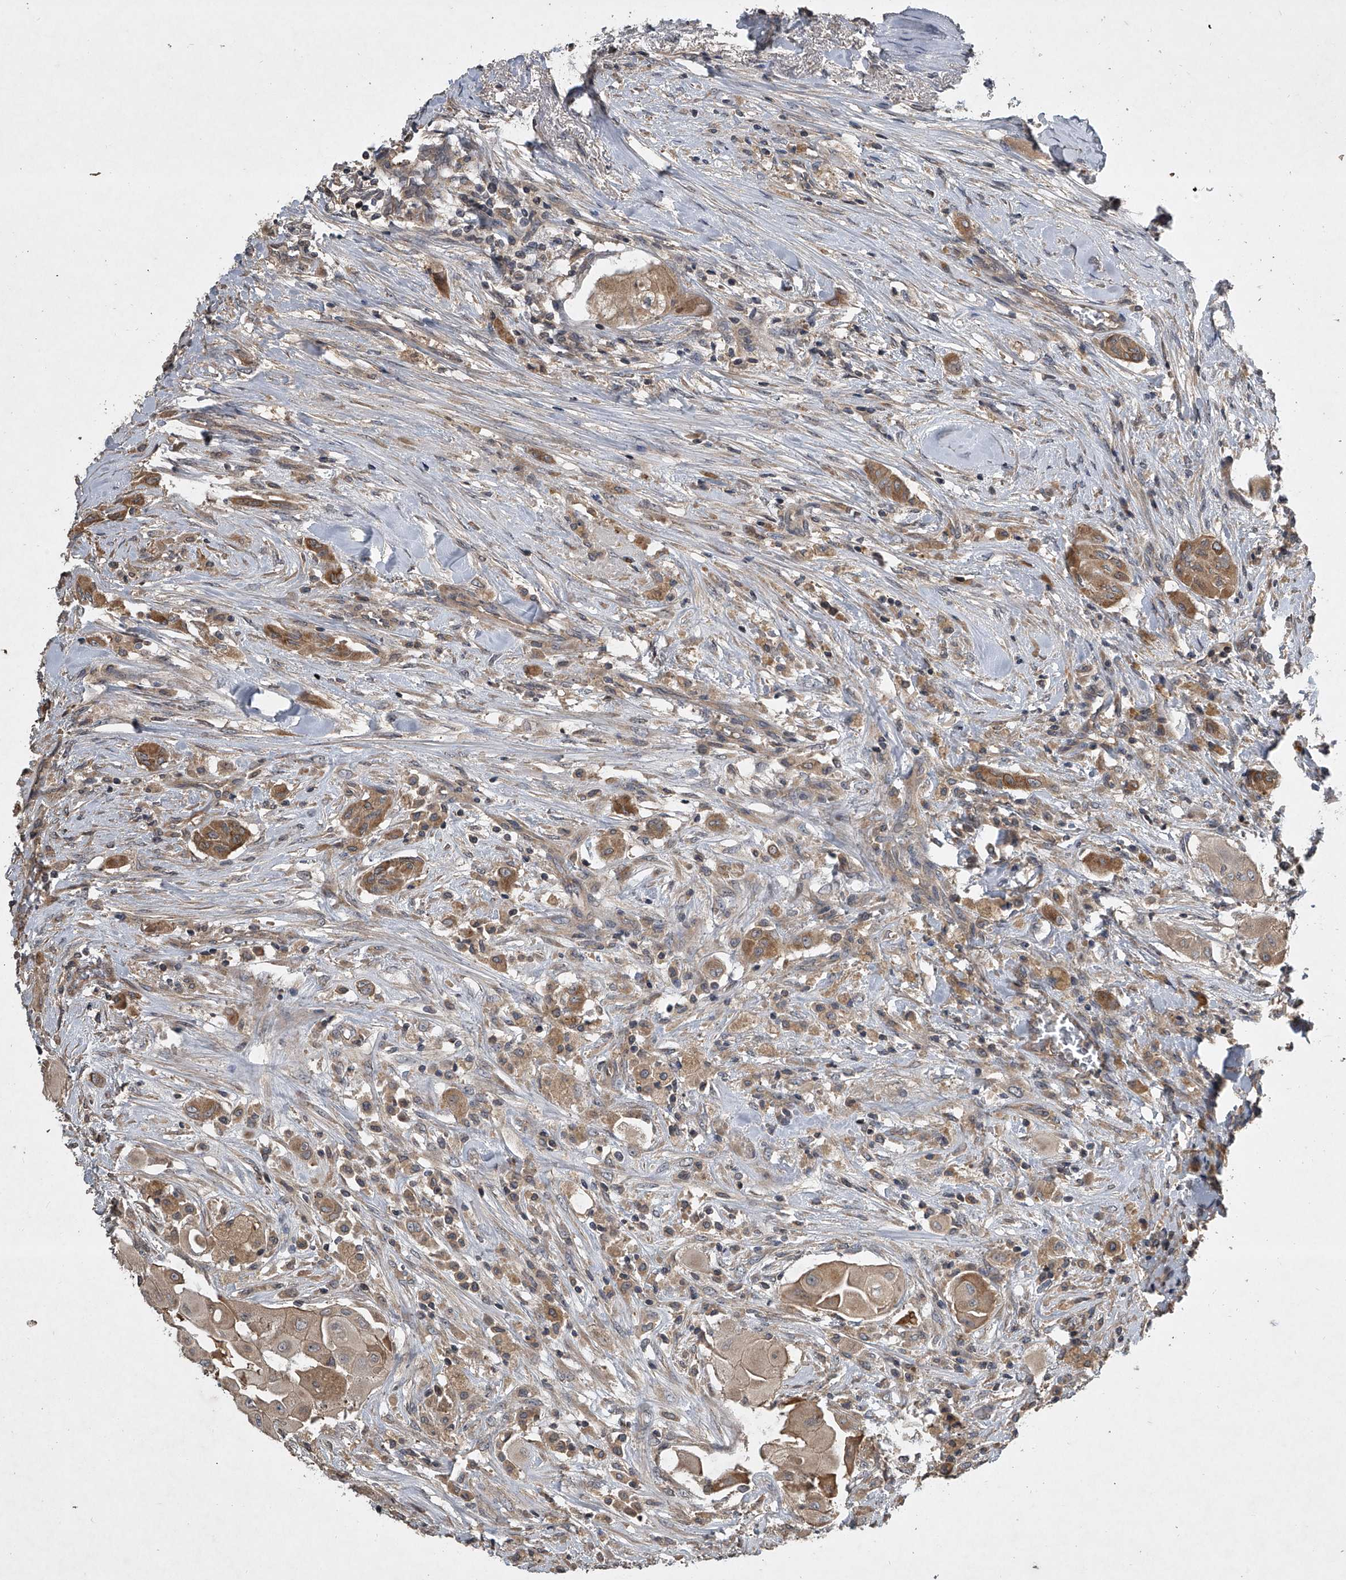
{"staining": {"intensity": "moderate", "quantity": ">75%", "location": "cytoplasmic/membranous"}, "tissue": "thyroid cancer", "cell_type": "Tumor cells", "image_type": "cancer", "snomed": [{"axis": "morphology", "description": "Papillary adenocarcinoma, NOS"}, {"axis": "topography", "description": "Thyroid gland"}], "caption": "The immunohistochemical stain highlights moderate cytoplasmic/membranous positivity in tumor cells of thyroid cancer (papillary adenocarcinoma) tissue.", "gene": "NFS1", "patient": {"sex": "female", "age": 59}}